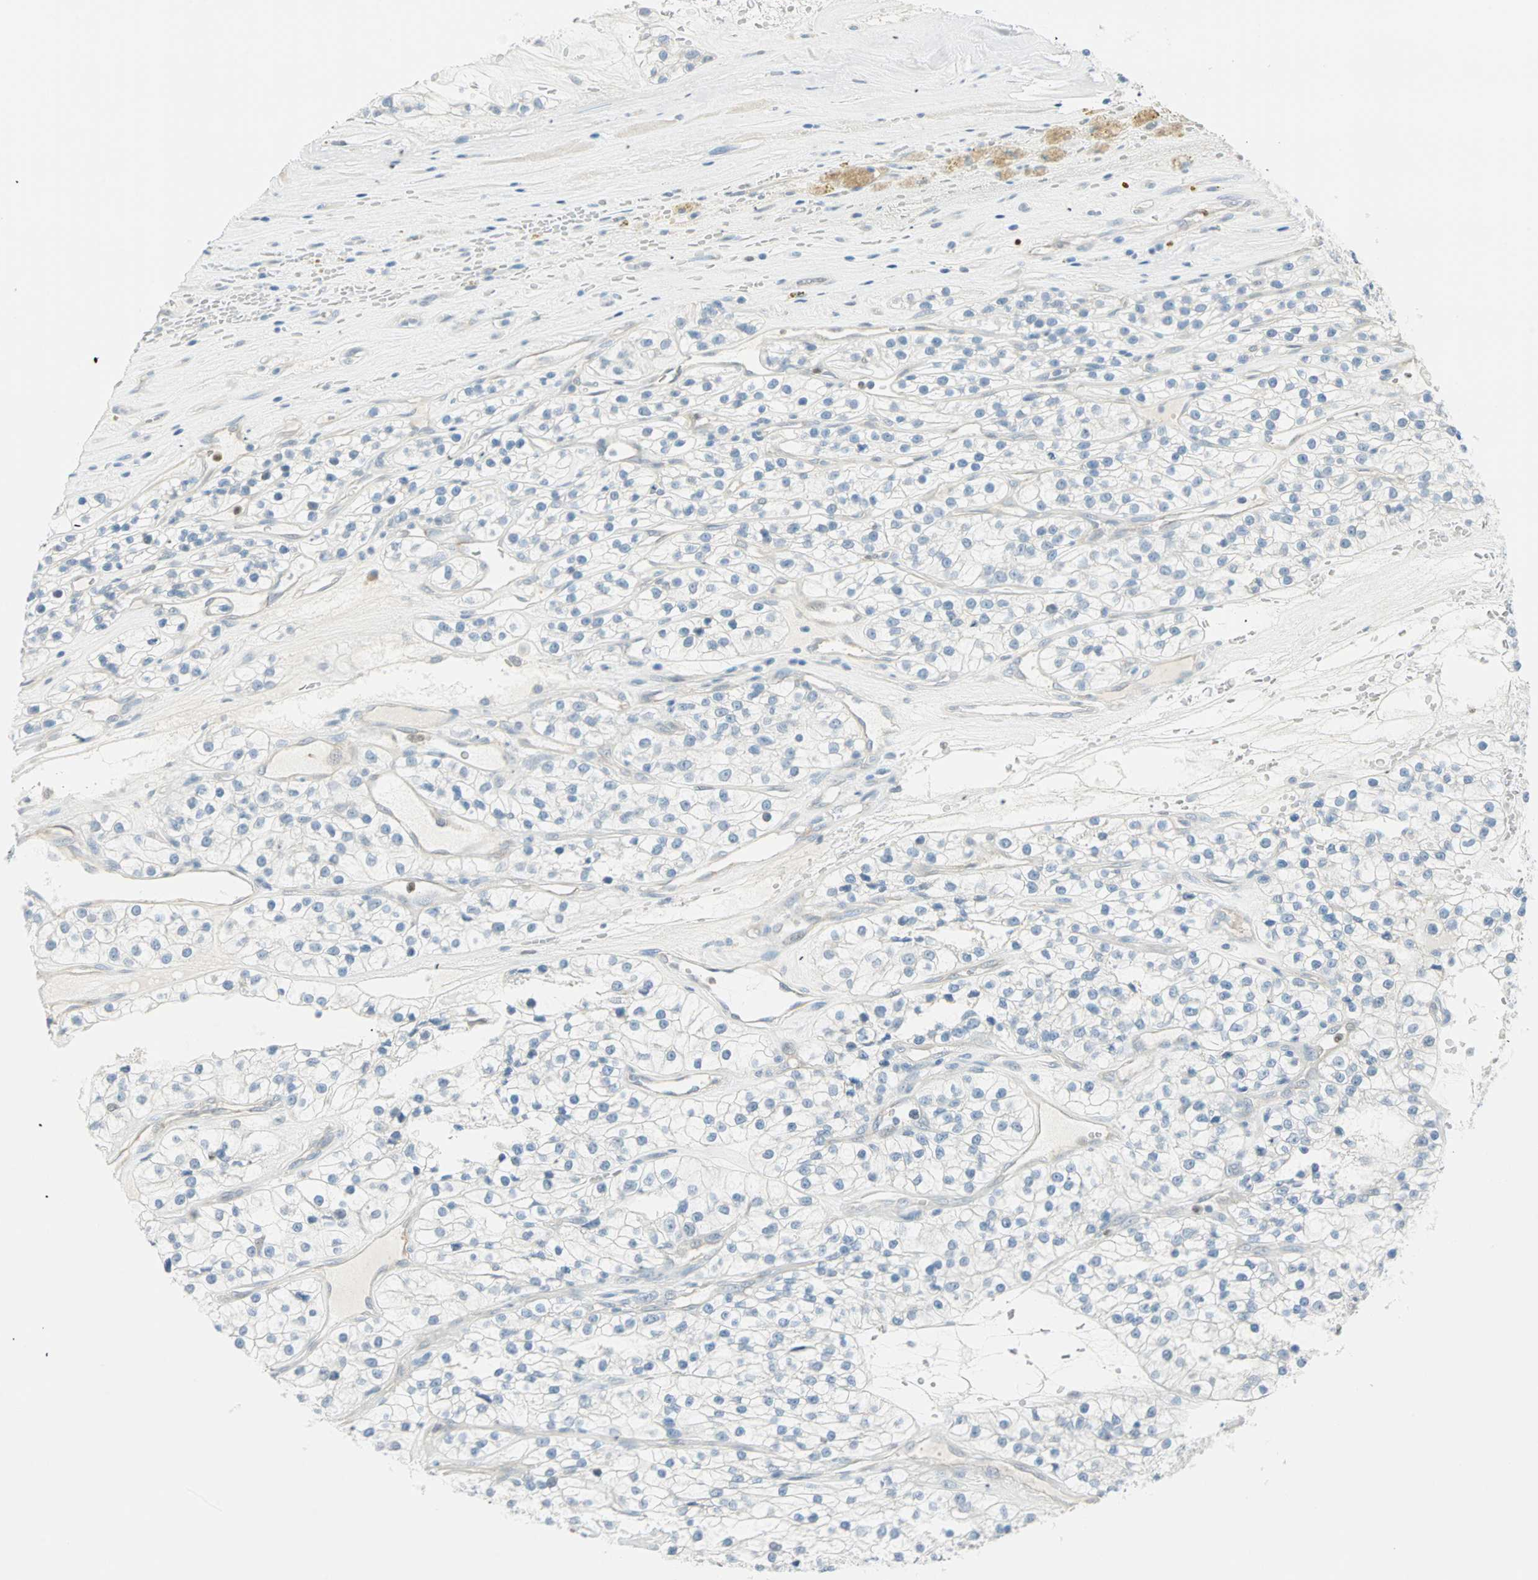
{"staining": {"intensity": "negative", "quantity": "none", "location": "none"}, "tissue": "renal cancer", "cell_type": "Tumor cells", "image_type": "cancer", "snomed": [{"axis": "morphology", "description": "Adenocarcinoma, NOS"}, {"axis": "topography", "description": "Kidney"}], "caption": "This is an immunohistochemistry image of renal adenocarcinoma. There is no expression in tumor cells.", "gene": "MLLT10", "patient": {"sex": "female", "age": 57}}